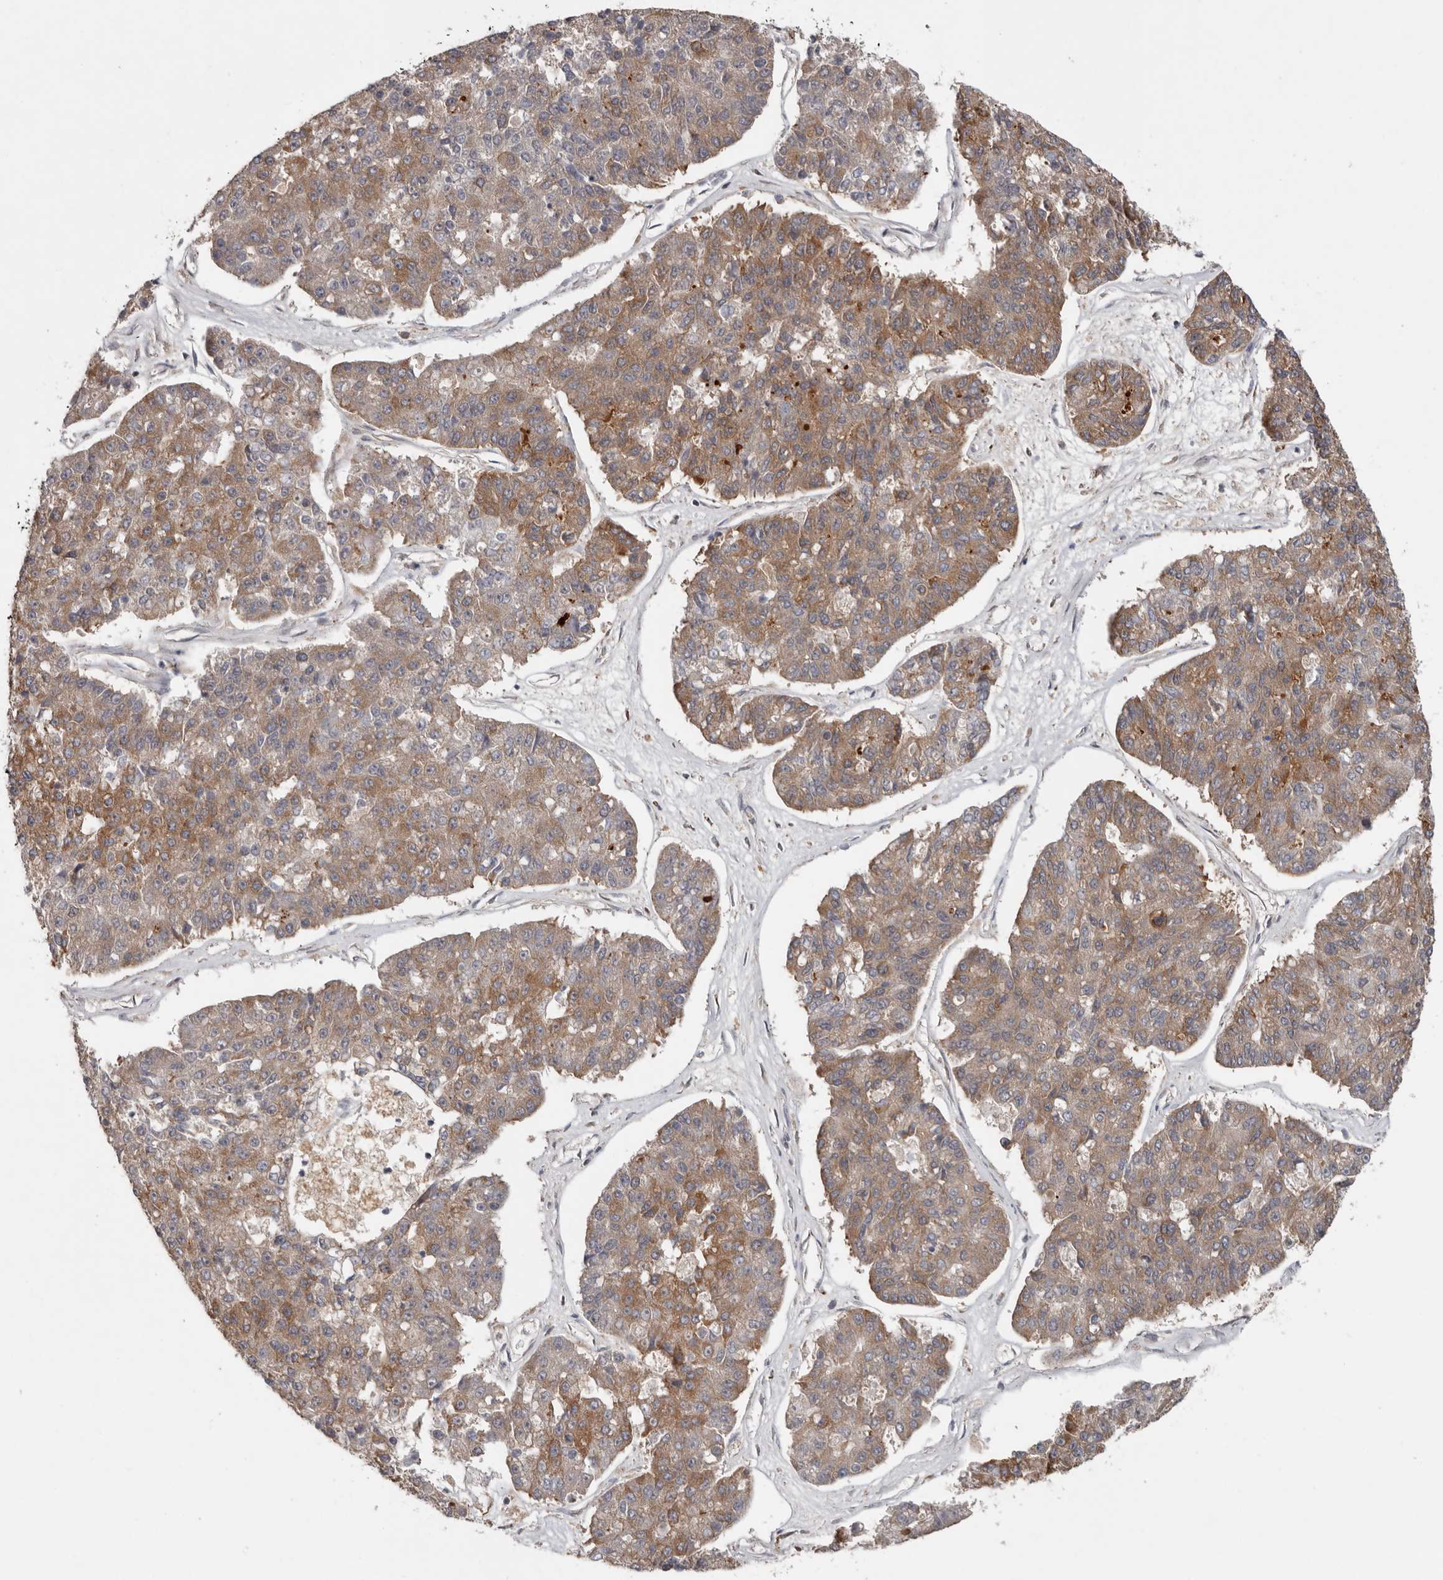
{"staining": {"intensity": "moderate", "quantity": "25%-75%", "location": "cytoplasmic/membranous"}, "tissue": "pancreatic cancer", "cell_type": "Tumor cells", "image_type": "cancer", "snomed": [{"axis": "morphology", "description": "Adenocarcinoma, NOS"}, {"axis": "topography", "description": "Pancreas"}], "caption": "IHC of pancreatic cancer (adenocarcinoma) demonstrates medium levels of moderate cytoplasmic/membranous expression in approximately 25%-75% of tumor cells.", "gene": "CHML", "patient": {"sex": "male", "age": 50}}